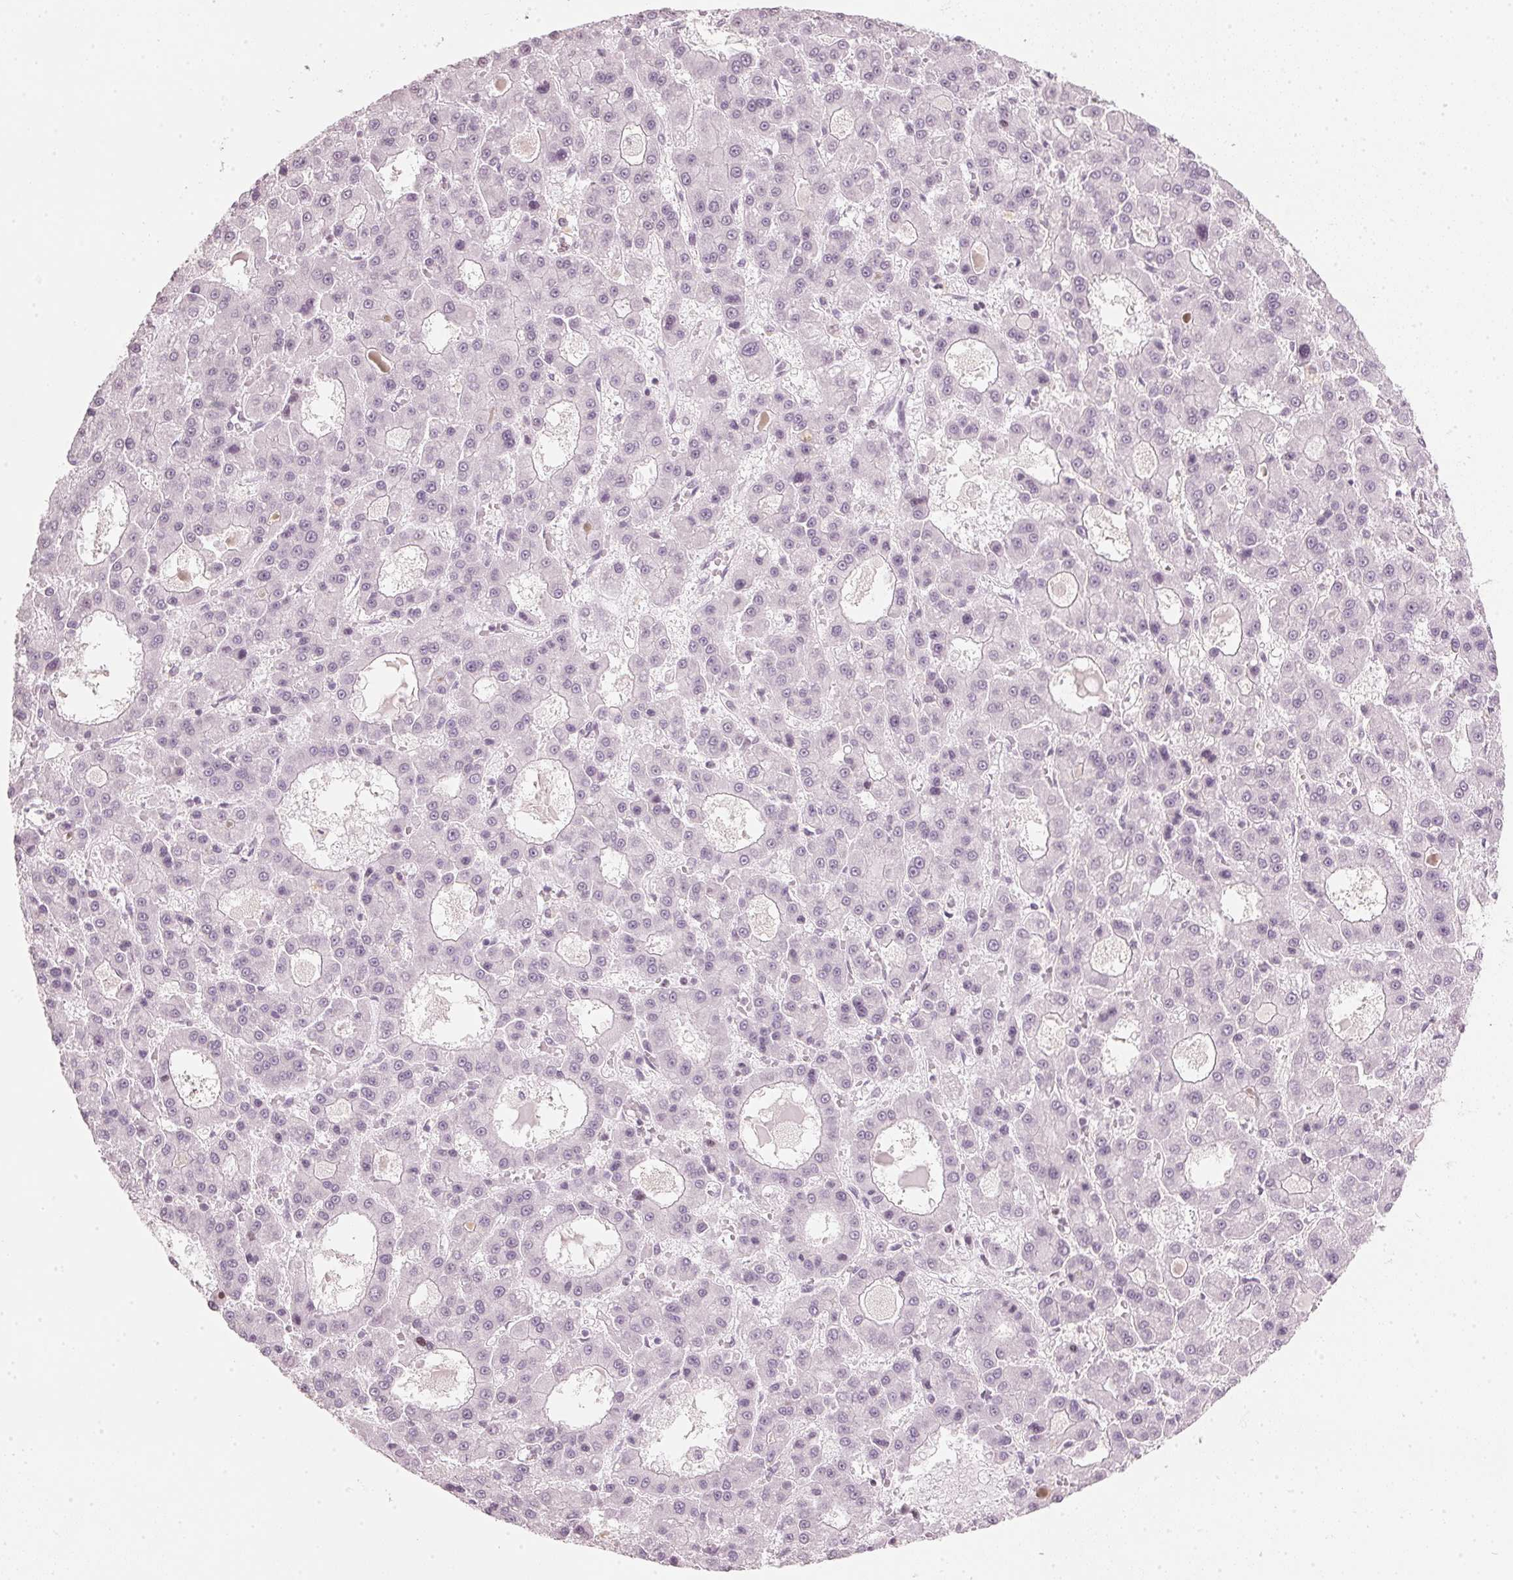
{"staining": {"intensity": "negative", "quantity": "none", "location": "none"}, "tissue": "liver cancer", "cell_type": "Tumor cells", "image_type": "cancer", "snomed": [{"axis": "morphology", "description": "Carcinoma, Hepatocellular, NOS"}, {"axis": "topography", "description": "Liver"}], "caption": "Tumor cells are negative for brown protein staining in liver cancer (hepatocellular carcinoma).", "gene": "SFRP4", "patient": {"sex": "male", "age": 70}}